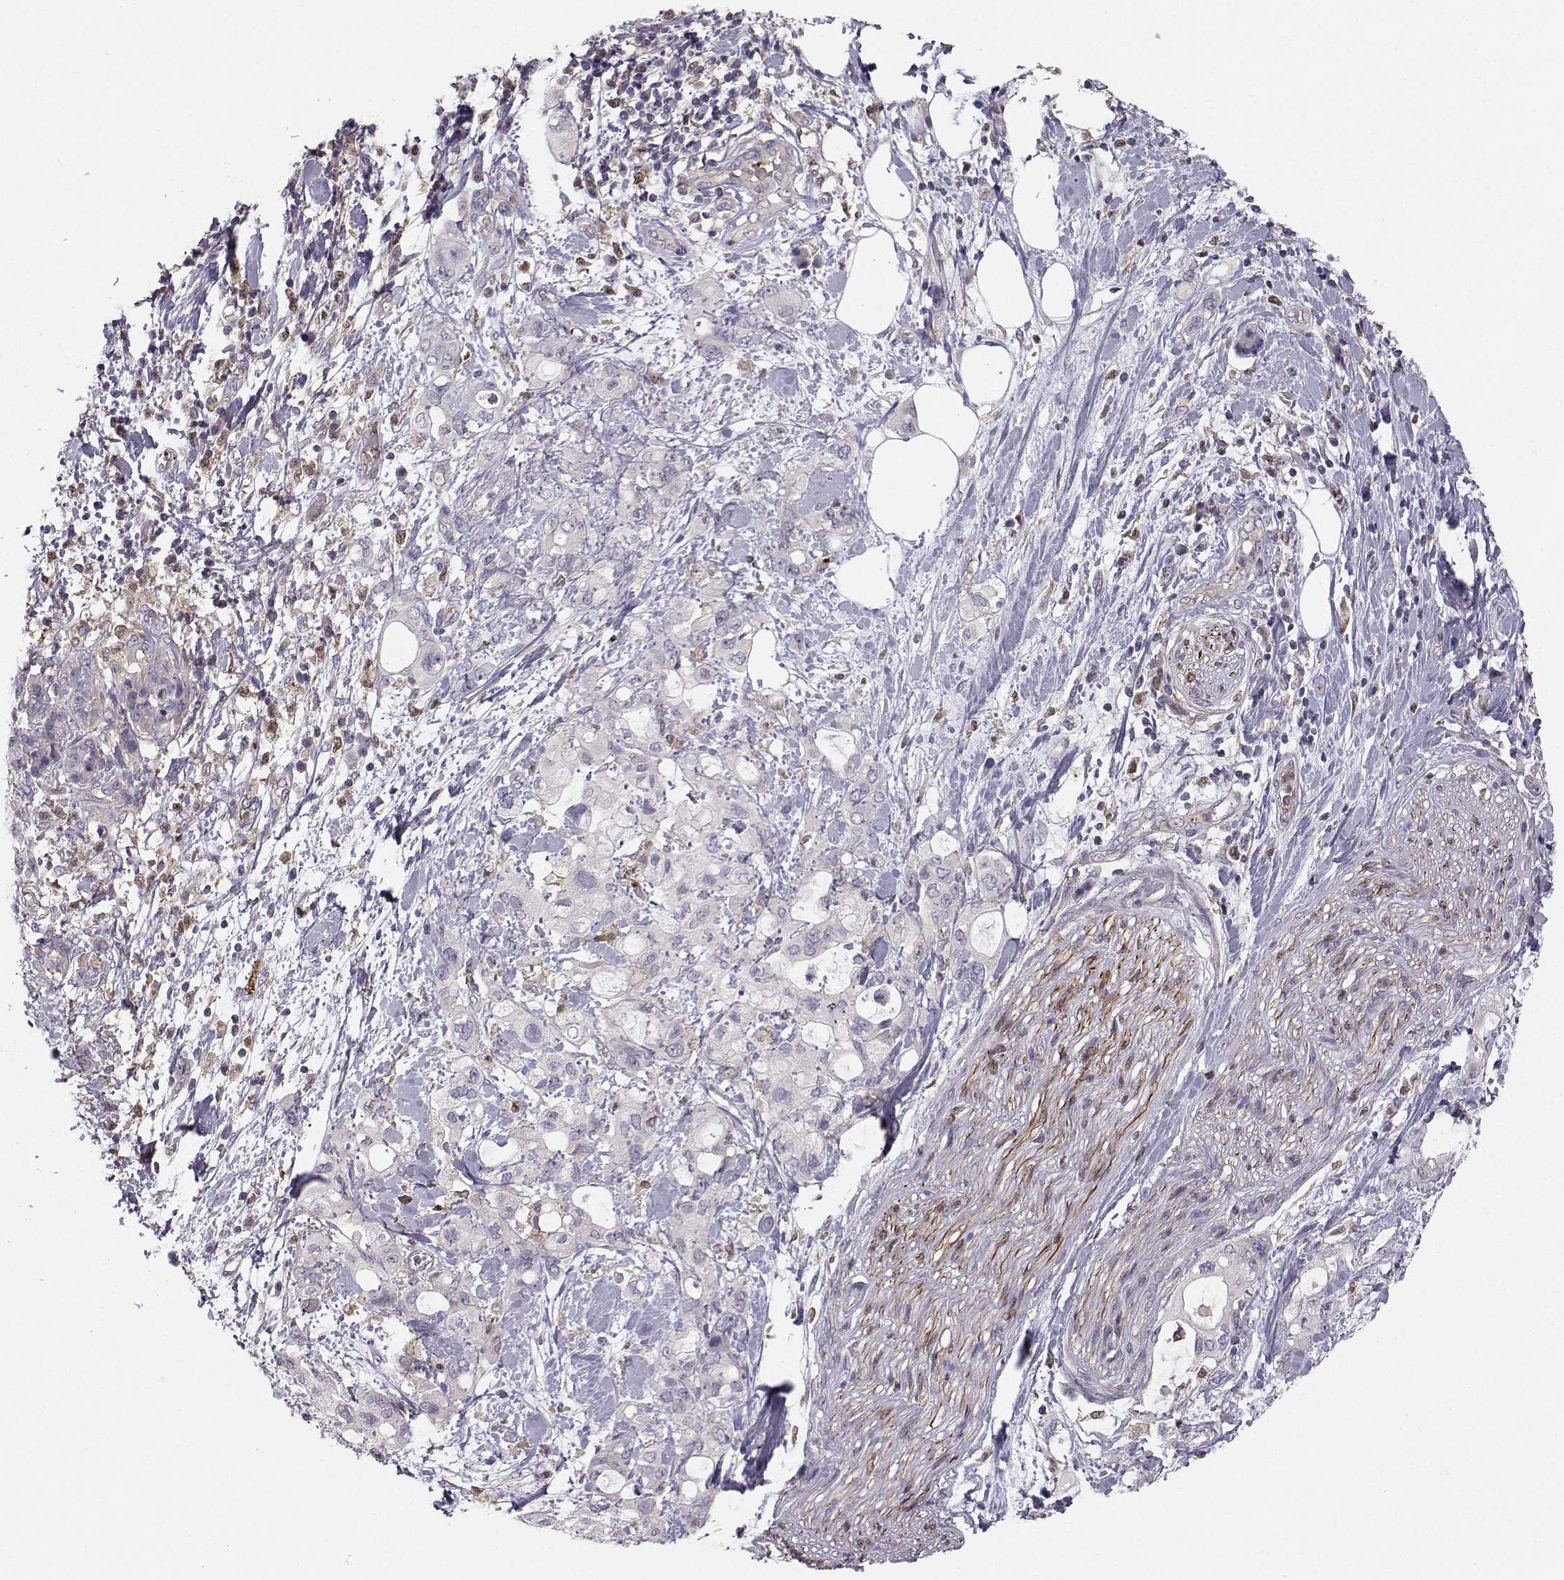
{"staining": {"intensity": "negative", "quantity": "none", "location": "none"}, "tissue": "pancreatic cancer", "cell_type": "Tumor cells", "image_type": "cancer", "snomed": [{"axis": "morphology", "description": "Adenocarcinoma, NOS"}, {"axis": "topography", "description": "Pancreas"}], "caption": "High magnification brightfield microscopy of pancreatic cancer stained with DAB (3,3'-diaminobenzidine) (brown) and counterstained with hematoxylin (blue): tumor cells show no significant expression. Nuclei are stained in blue.", "gene": "ASB16", "patient": {"sex": "female", "age": 56}}